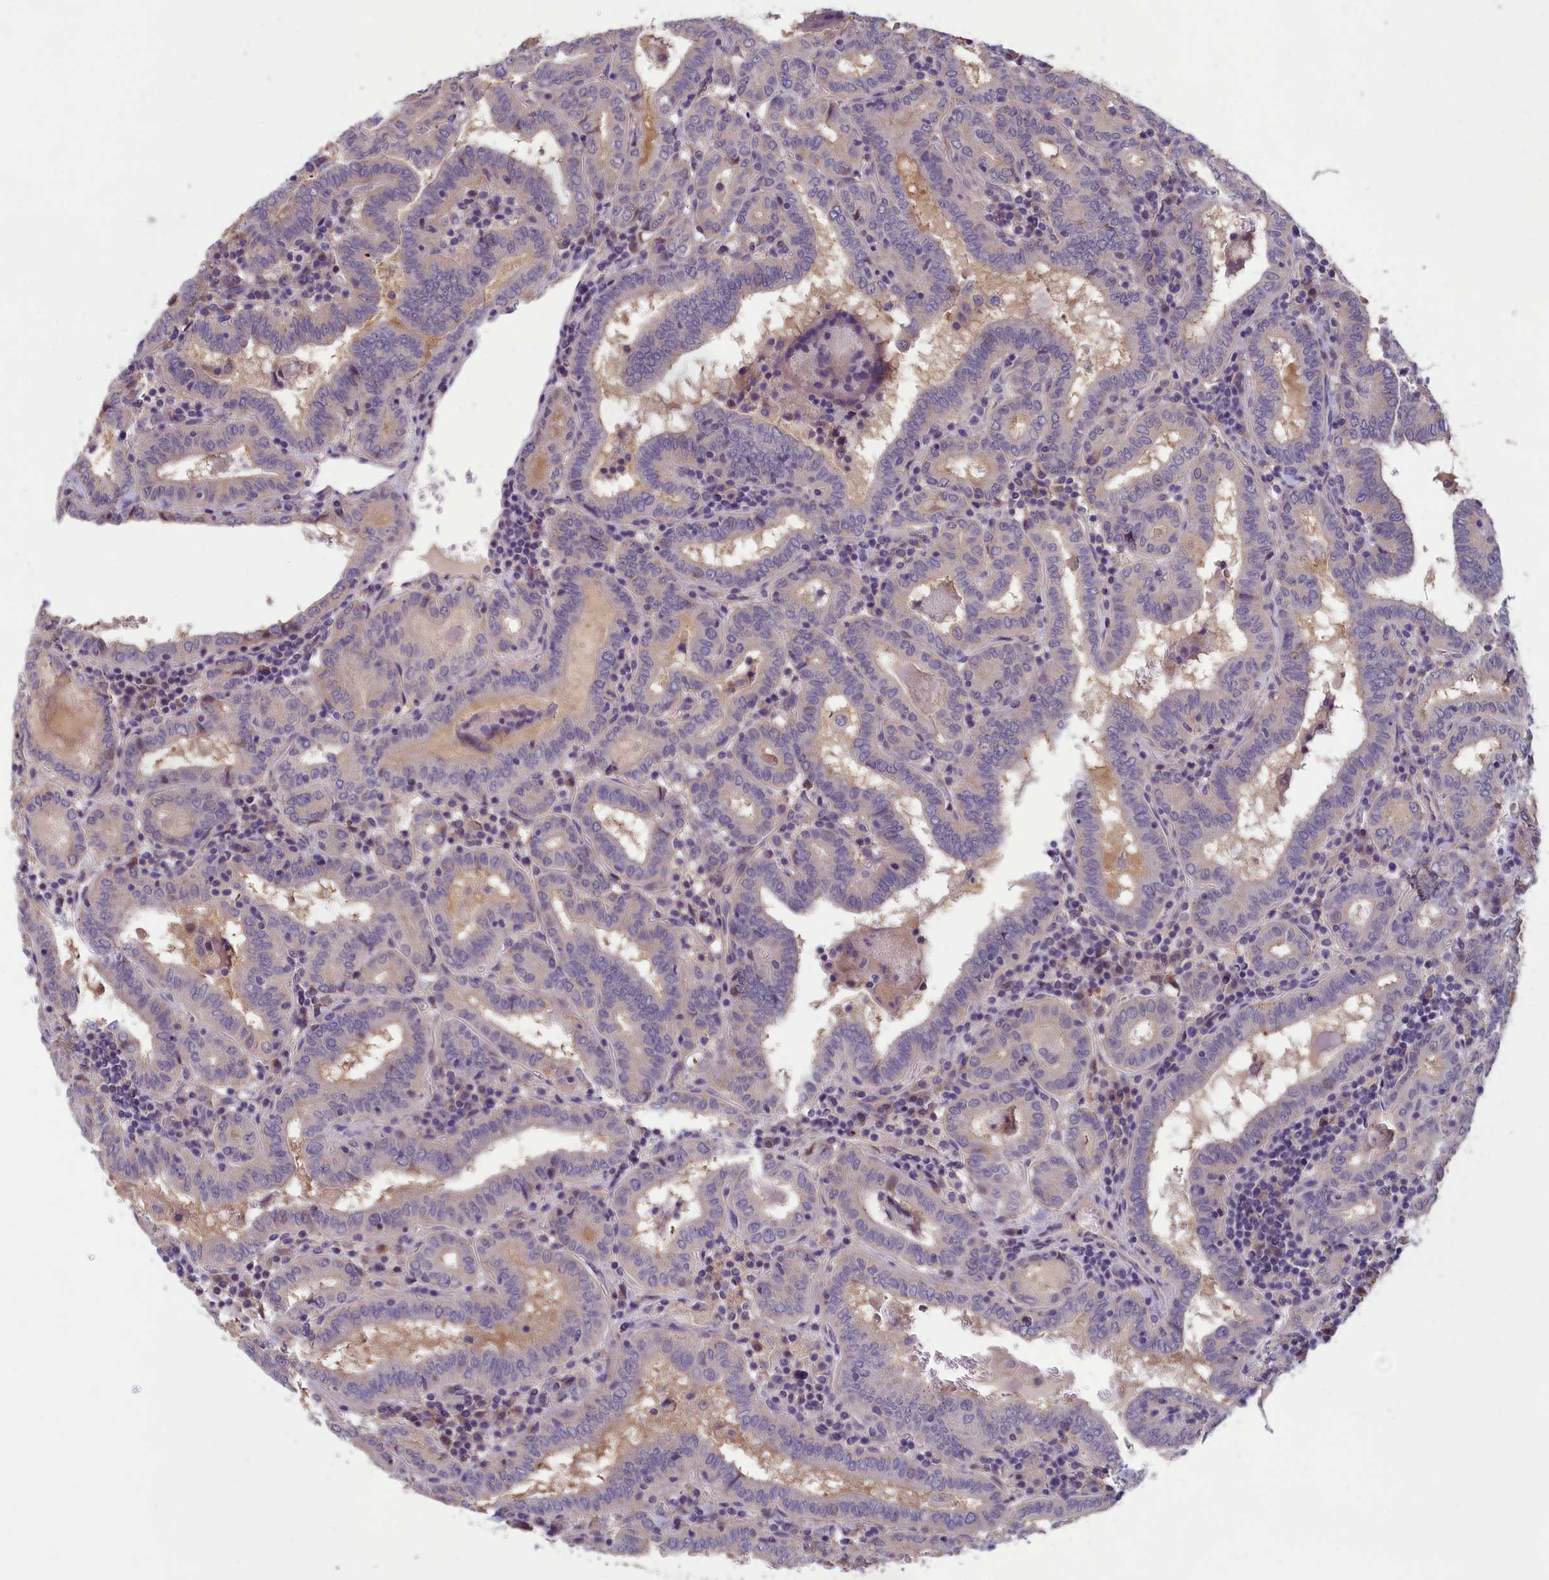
{"staining": {"intensity": "negative", "quantity": "none", "location": "none"}, "tissue": "thyroid cancer", "cell_type": "Tumor cells", "image_type": "cancer", "snomed": [{"axis": "morphology", "description": "Papillary adenocarcinoma, NOS"}, {"axis": "topography", "description": "Thyroid gland"}], "caption": "DAB (3,3'-diaminobenzidine) immunohistochemical staining of human thyroid papillary adenocarcinoma reveals no significant expression in tumor cells. (DAB (3,3'-diaminobenzidine) IHC, high magnification).", "gene": "HECA", "patient": {"sex": "female", "age": 72}}